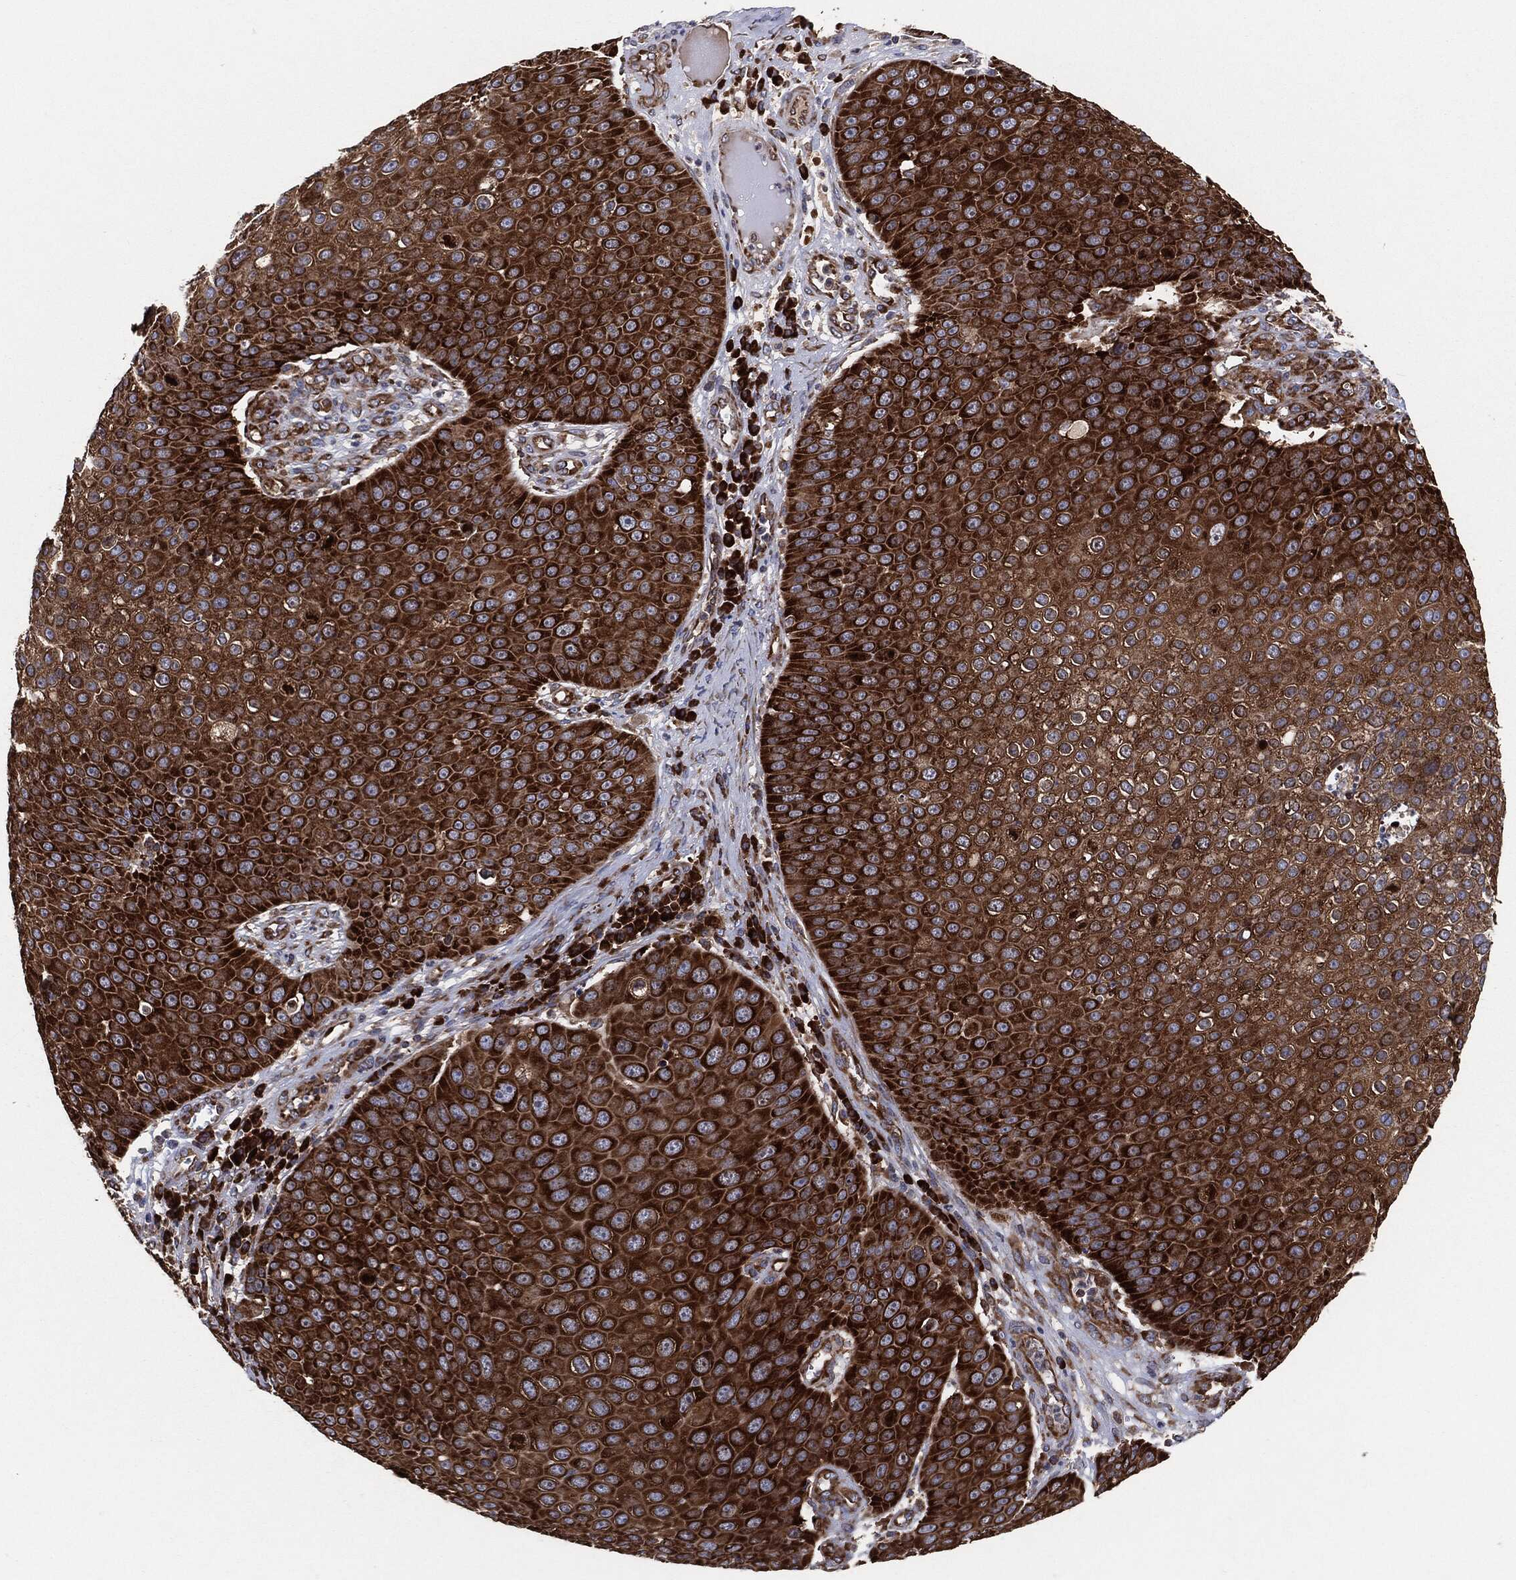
{"staining": {"intensity": "strong", "quantity": ">75%", "location": "cytoplasmic/membranous"}, "tissue": "skin cancer", "cell_type": "Tumor cells", "image_type": "cancer", "snomed": [{"axis": "morphology", "description": "Squamous cell carcinoma, NOS"}, {"axis": "topography", "description": "Skin"}], "caption": "Skin cancer stained with IHC exhibits strong cytoplasmic/membranous expression in approximately >75% of tumor cells.", "gene": "EIF2S2", "patient": {"sex": "male", "age": 71}}